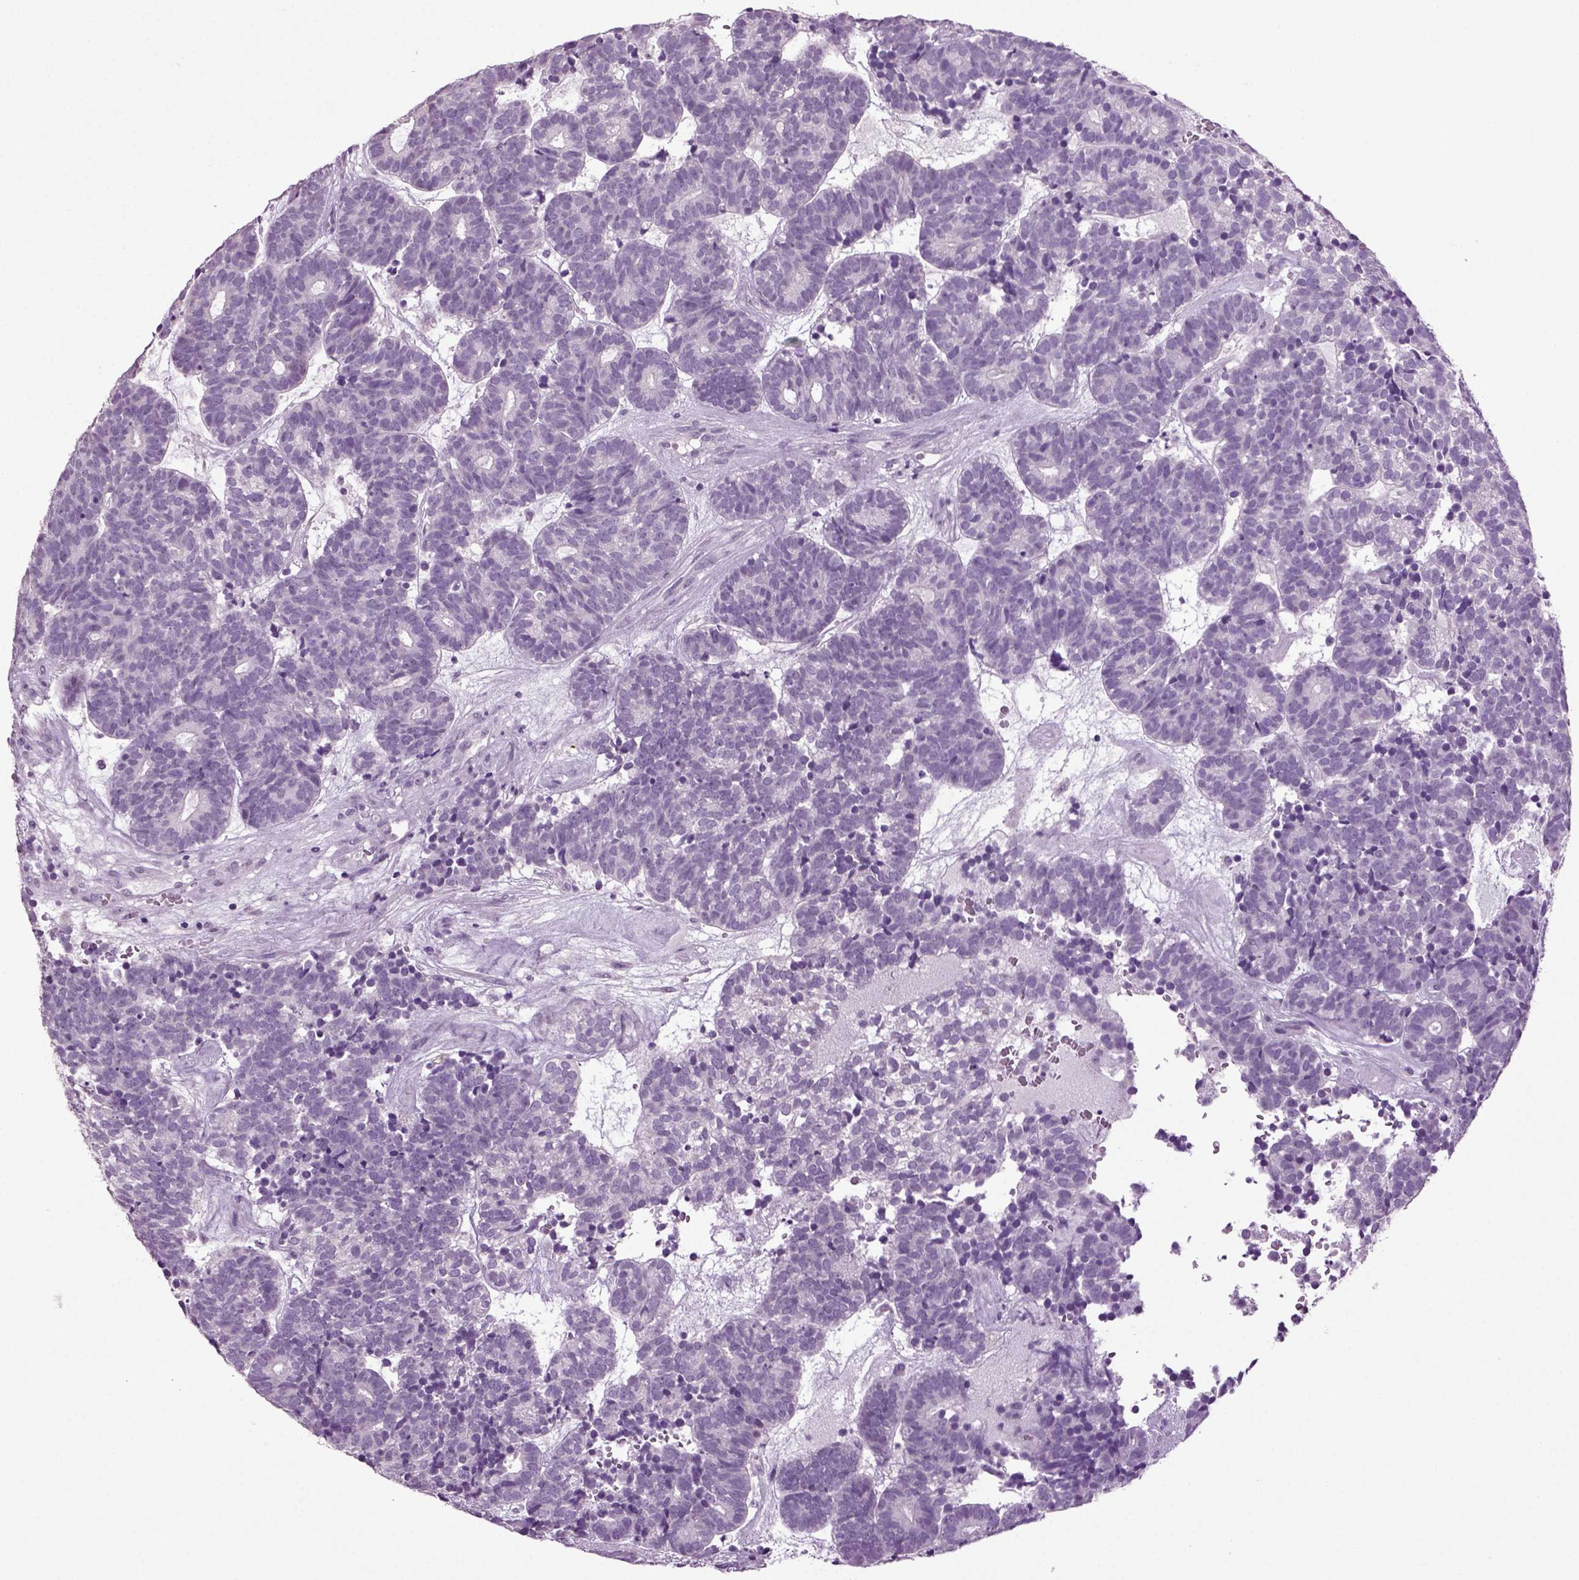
{"staining": {"intensity": "negative", "quantity": "none", "location": "none"}, "tissue": "head and neck cancer", "cell_type": "Tumor cells", "image_type": "cancer", "snomed": [{"axis": "morphology", "description": "Adenocarcinoma, NOS"}, {"axis": "topography", "description": "Head-Neck"}], "caption": "The immunohistochemistry (IHC) photomicrograph has no significant staining in tumor cells of adenocarcinoma (head and neck) tissue.", "gene": "SLC17A6", "patient": {"sex": "female", "age": 81}}